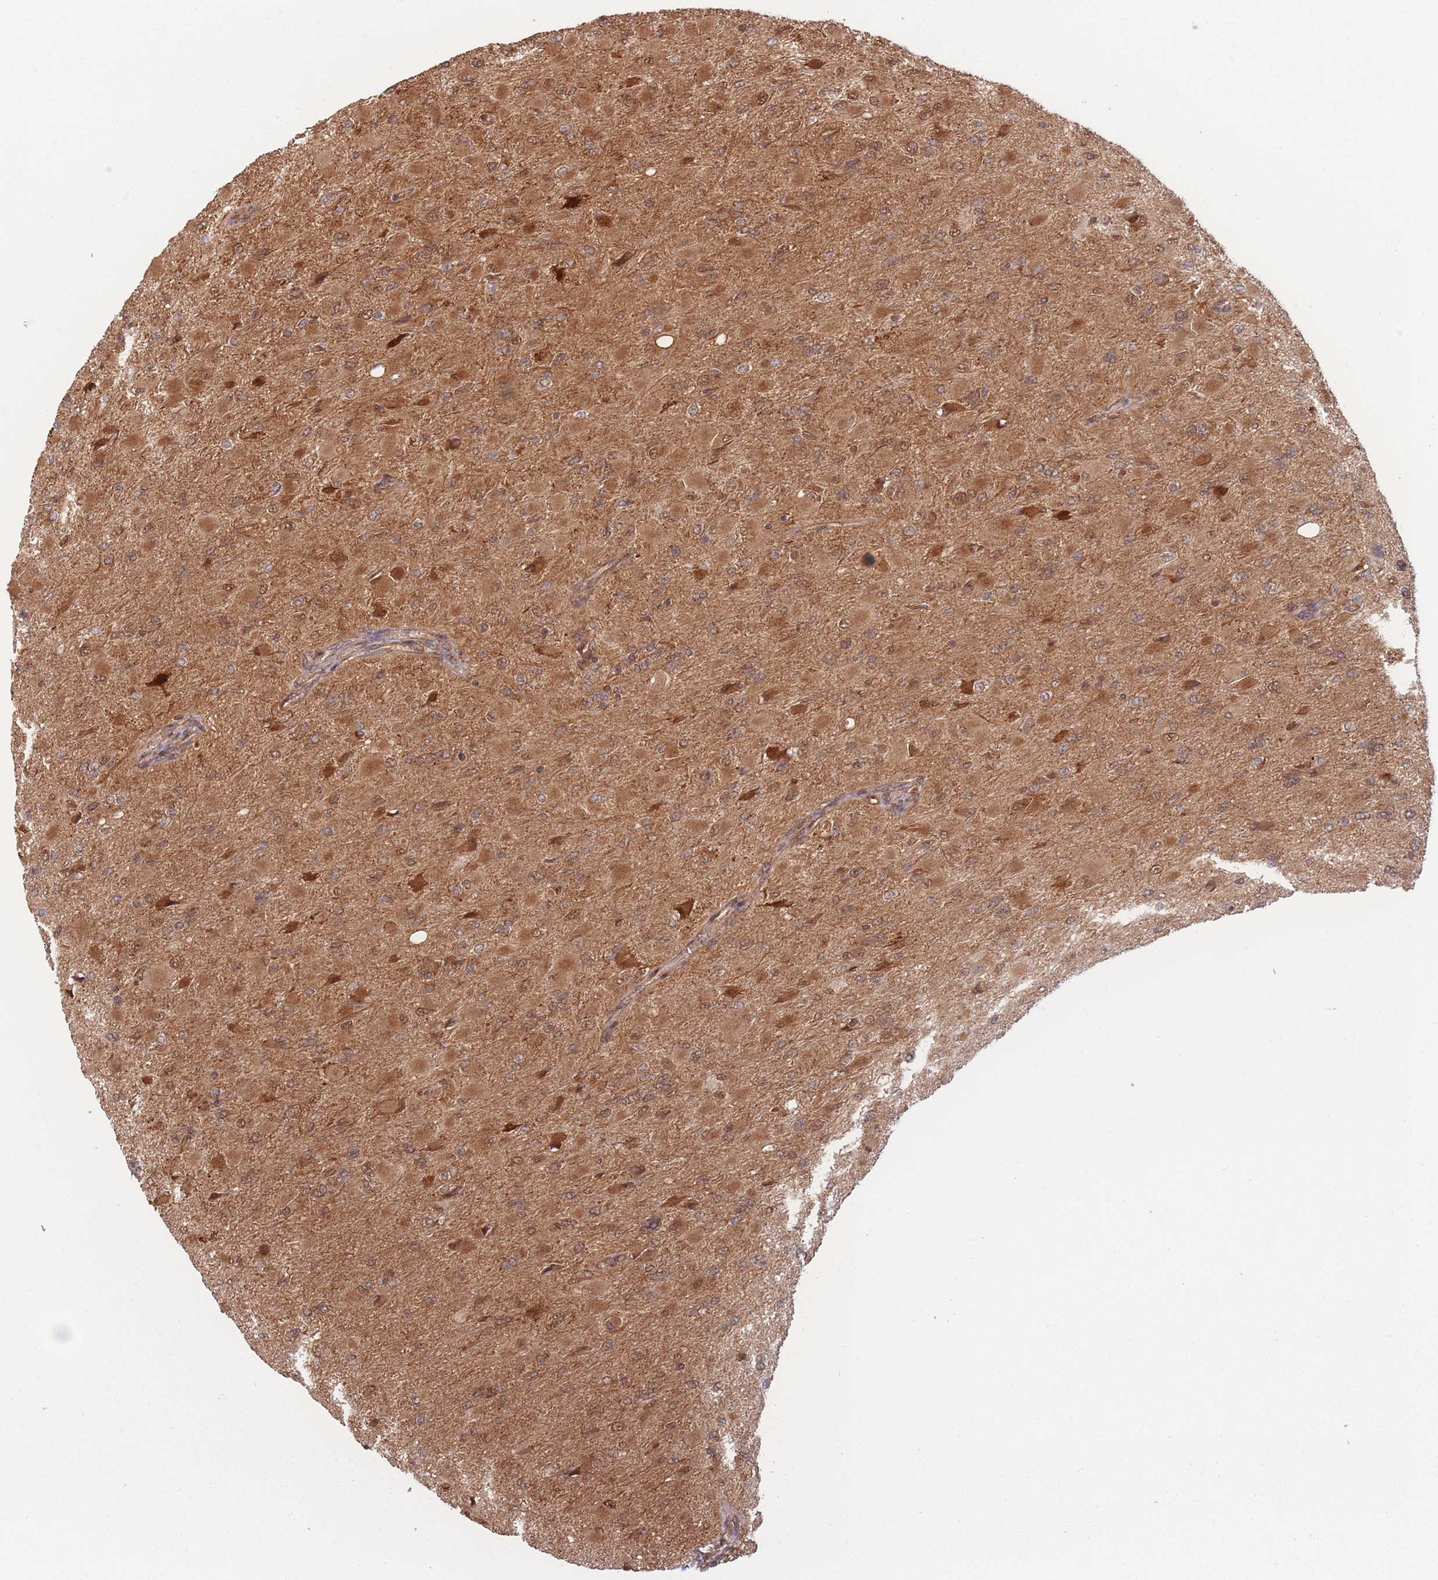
{"staining": {"intensity": "moderate", "quantity": ">75%", "location": "cytoplasmic/membranous"}, "tissue": "glioma", "cell_type": "Tumor cells", "image_type": "cancer", "snomed": [{"axis": "morphology", "description": "Glioma, malignant, High grade"}, {"axis": "topography", "description": "Cerebral cortex"}], "caption": "This micrograph exhibits glioma stained with IHC to label a protein in brown. The cytoplasmic/membranous of tumor cells show moderate positivity for the protein. Nuclei are counter-stained blue.", "gene": "PODXL2", "patient": {"sex": "female", "age": 36}}